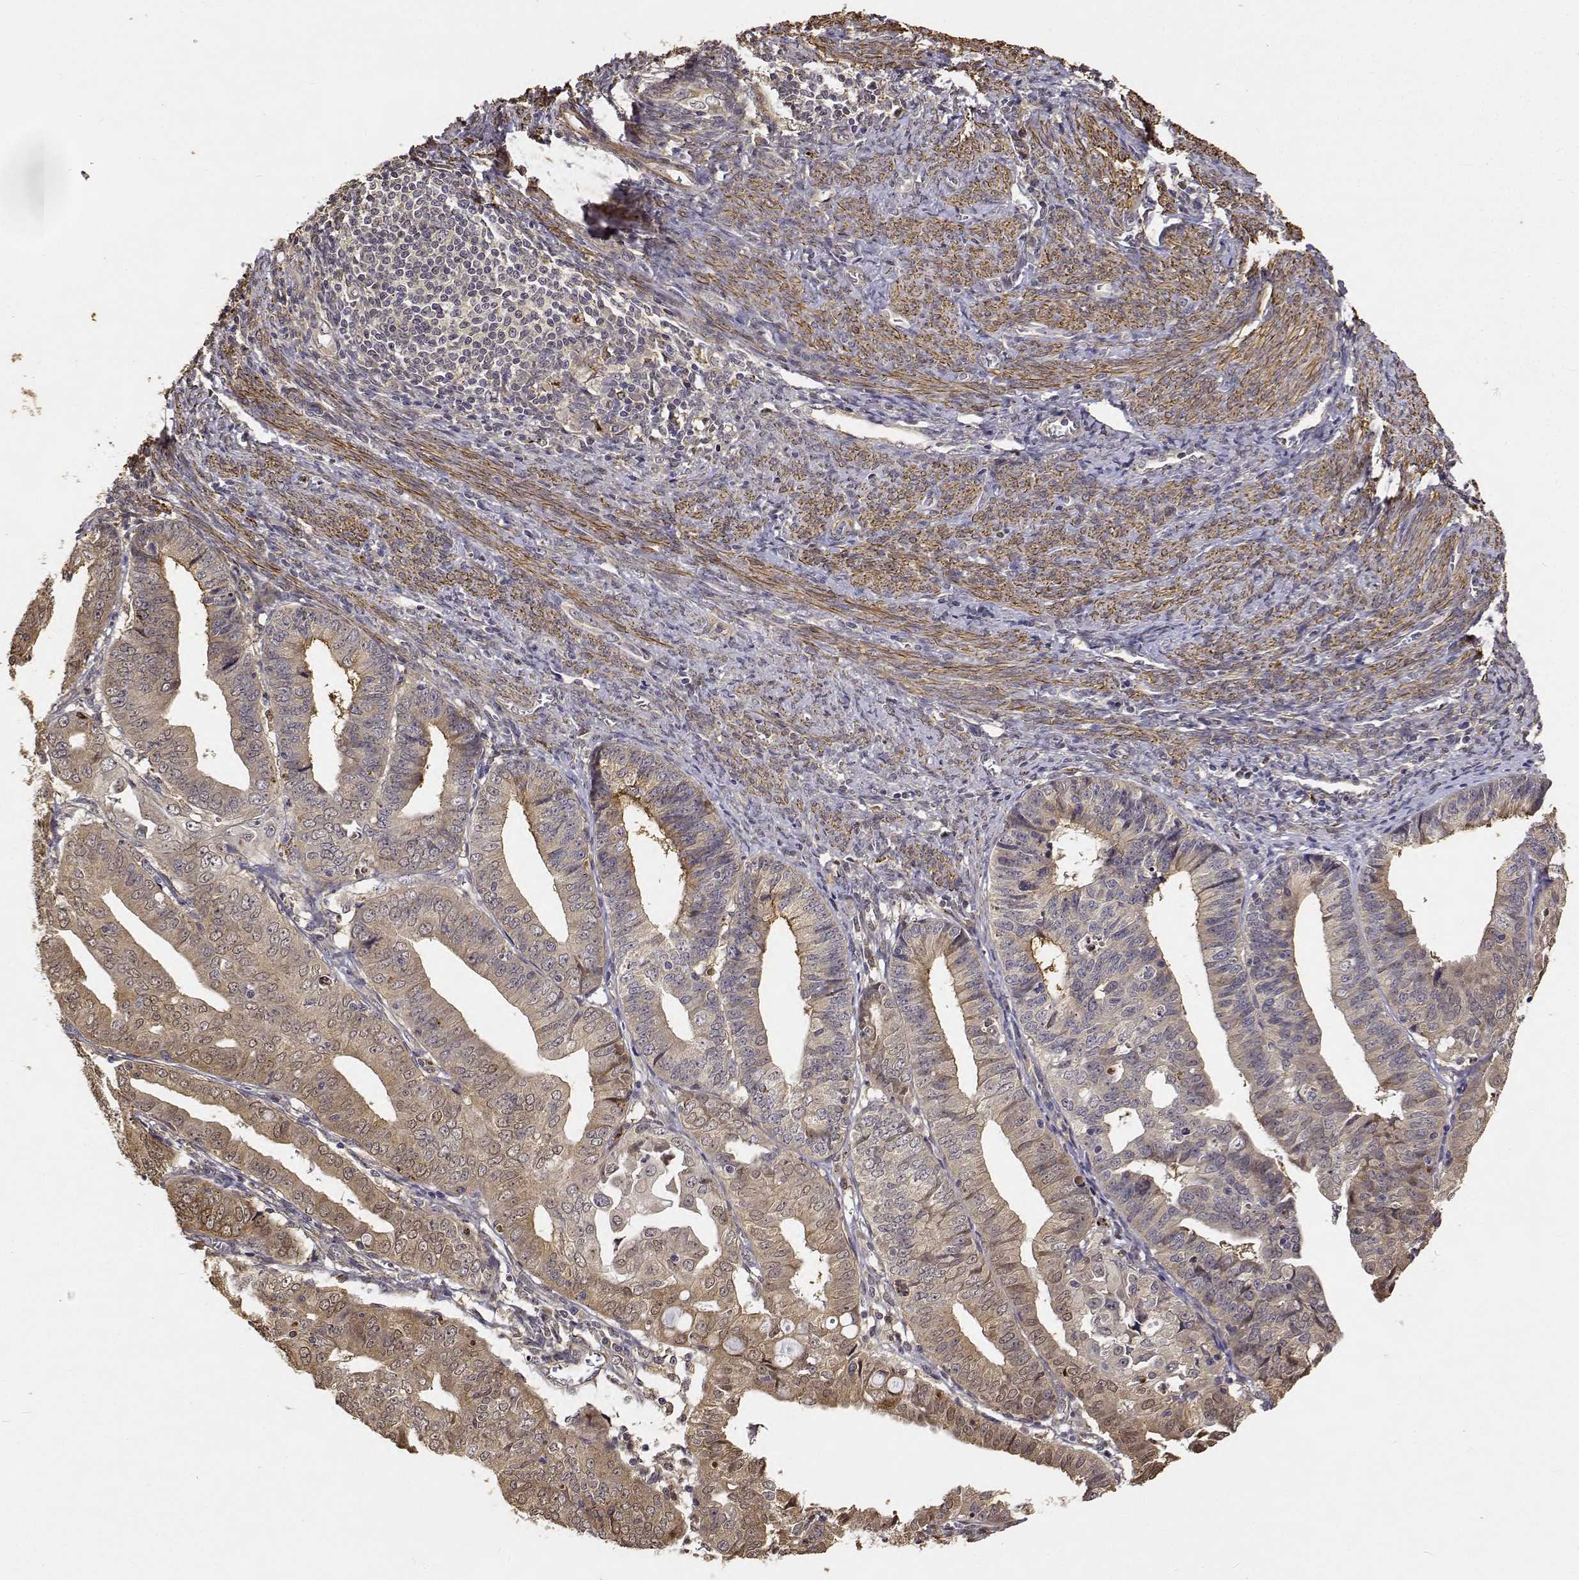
{"staining": {"intensity": "weak", "quantity": ">75%", "location": "cytoplasmic/membranous"}, "tissue": "endometrial cancer", "cell_type": "Tumor cells", "image_type": "cancer", "snomed": [{"axis": "morphology", "description": "Adenocarcinoma, NOS"}, {"axis": "topography", "description": "Endometrium"}], "caption": "IHC micrograph of neoplastic tissue: human endometrial adenocarcinoma stained using immunohistochemistry (IHC) demonstrates low levels of weak protein expression localized specifically in the cytoplasmic/membranous of tumor cells, appearing as a cytoplasmic/membranous brown color.", "gene": "PCID2", "patient": {"sex": "female", "age": 56}}